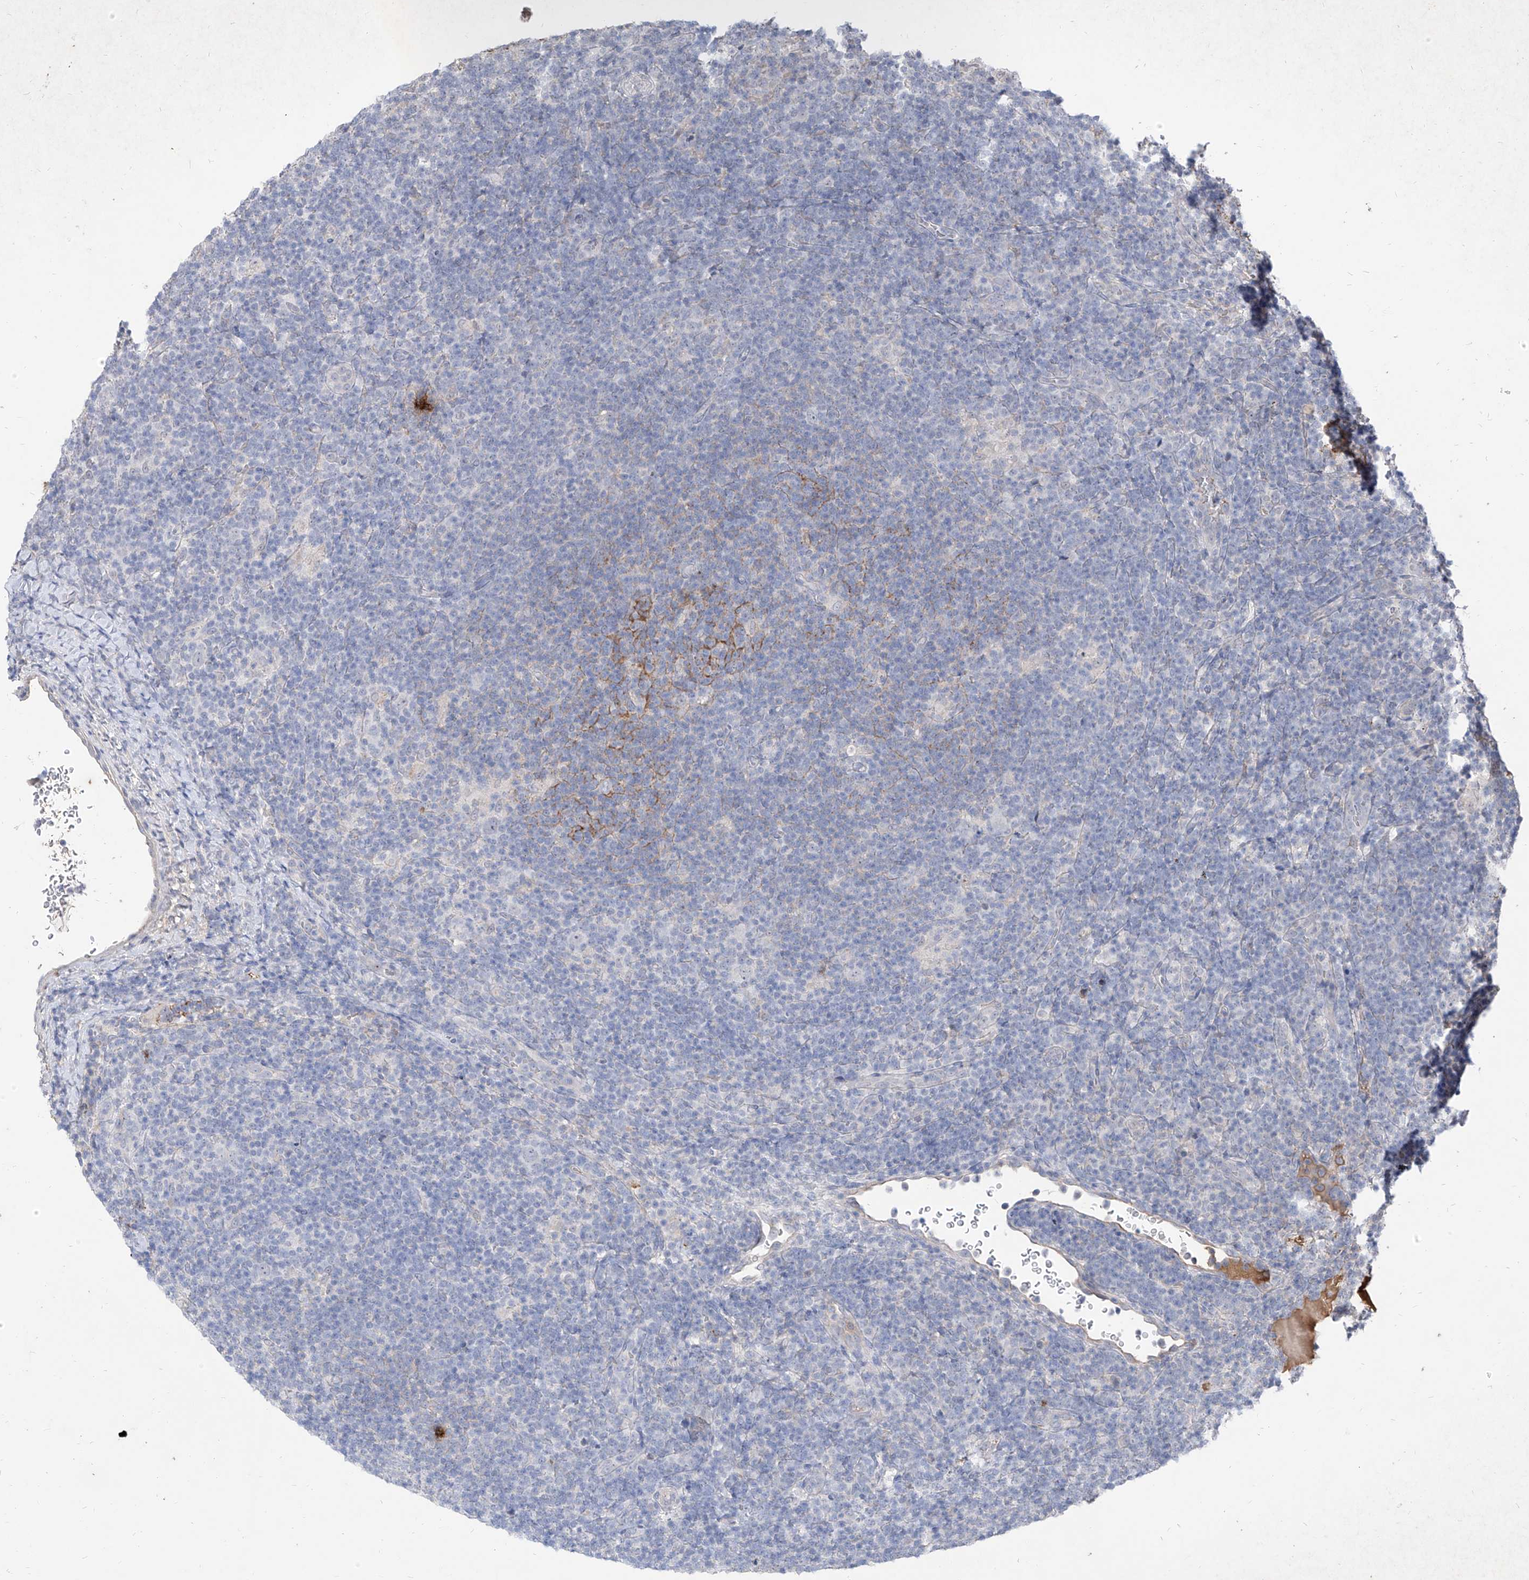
{"staining": {"intensity": "negative", "quantity": "none", "location": "none"}, "tissue": "lymphoma", "cell_type": "Tumor cells", "image_type": "cancer", "snomed": [{"axis": "morphology", "description": "Hodgkin's disease, NOS"}, {"axis": "topography", "description": "Lymph node"}], "caption": "The histopathology image exhibits no significant positivity in tumor cells of Hodgkin's disease.", "gene": "C4A", "patient": {"sex": "female", "age": 57}}